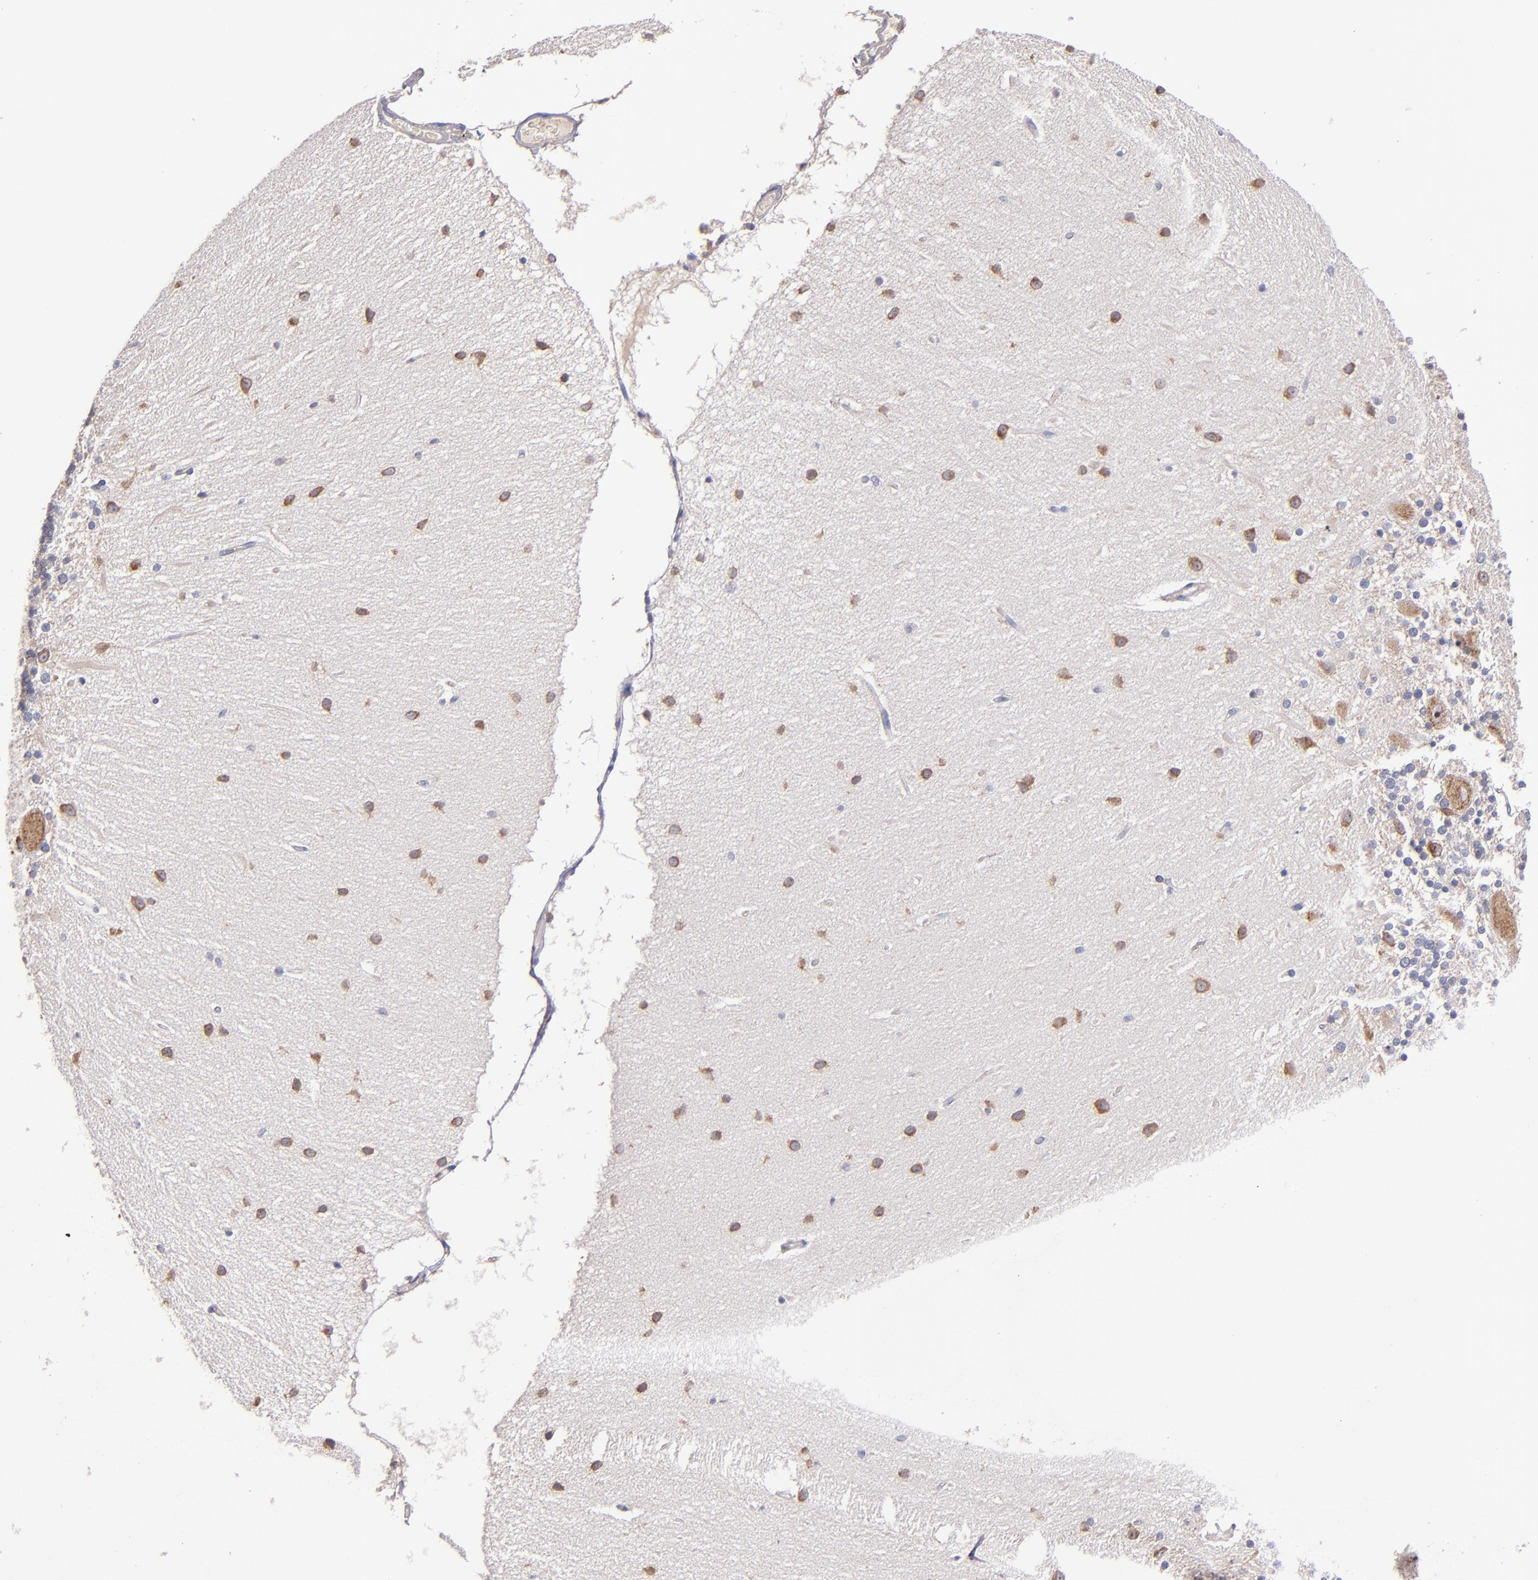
{"staining": {"intensity": "weak", "quantity": "25%-75%", "location": "cytoplasmic/membranous"}, "tissue": "cerebellum", "cell_type": "Cells in granular layer", "image_type": "normal", "snomed": [{"axis": "morphology", "description": "Normal tissue, NOS"}, {"axis": "topography", "description": "Cerebellum"}], "caption": "A micrograph of cerebellum stained for a protein exhibits weak cytoplasmic/membranous brown staining in cells in granular layer.", "gene": "EIF4ENIF1", "patient": {"sex": "female", "age": 54}}